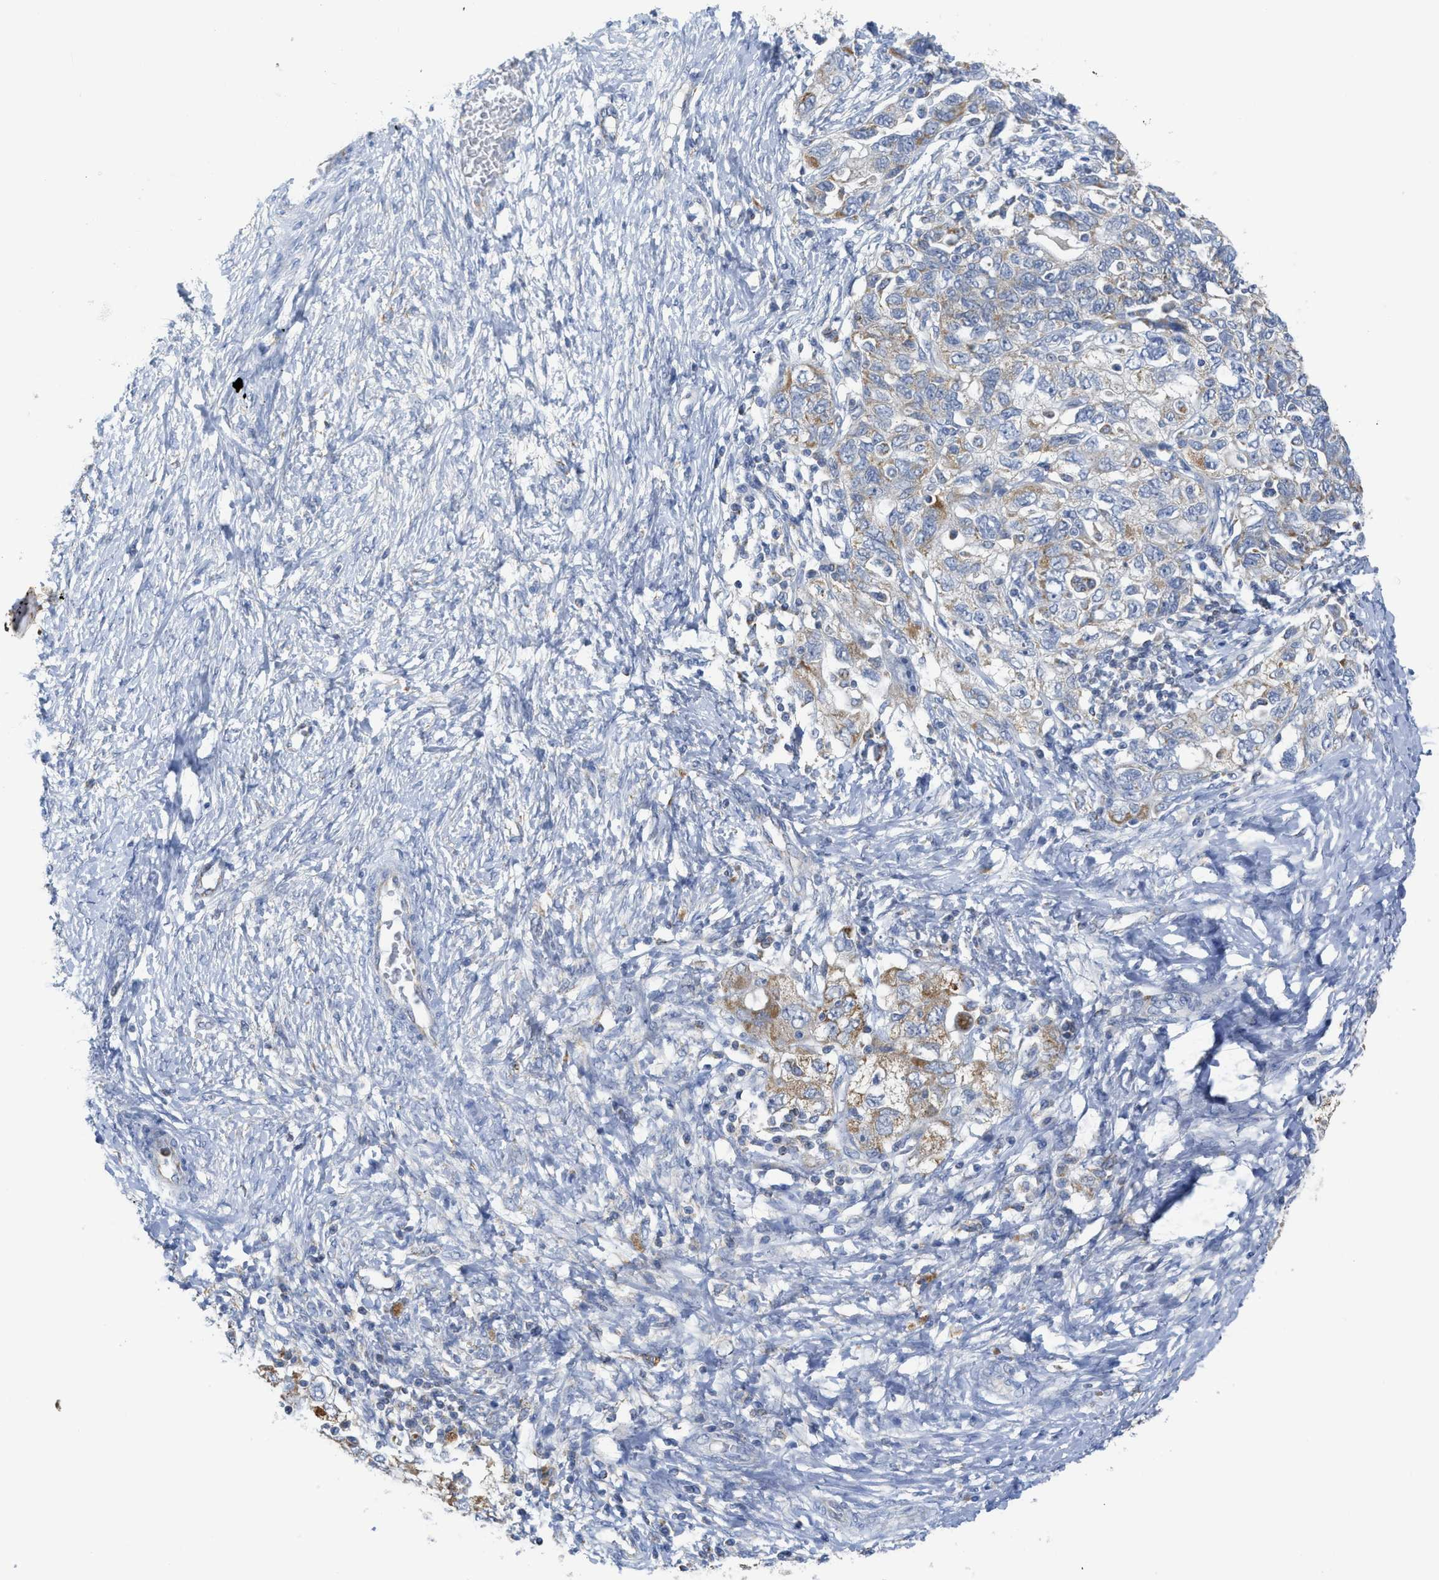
{"staining": {"intensity": "moderate", "quantity": "25%-75%", "location": "cytoplasmic/membranous"}, "tissue": "ovarian cancer", "cell_type": "Tumor cells", "image_type": "cancer", "snomed": [{"axis": "morphology", "description": "Carcinoma, NOS"}, {"axis": "morphology", "description": "Cystadenocarcinoma, serous, NOS"}, {"axis": "topography", "description": "Ovary"}], "caption": "Human serous cystadenocarcinoma (ovarian) stained with a protein marker reveals moderate staining in tumor cells.", "gene": "GATD3", "patient": {"sex": "female", "age": 69}}